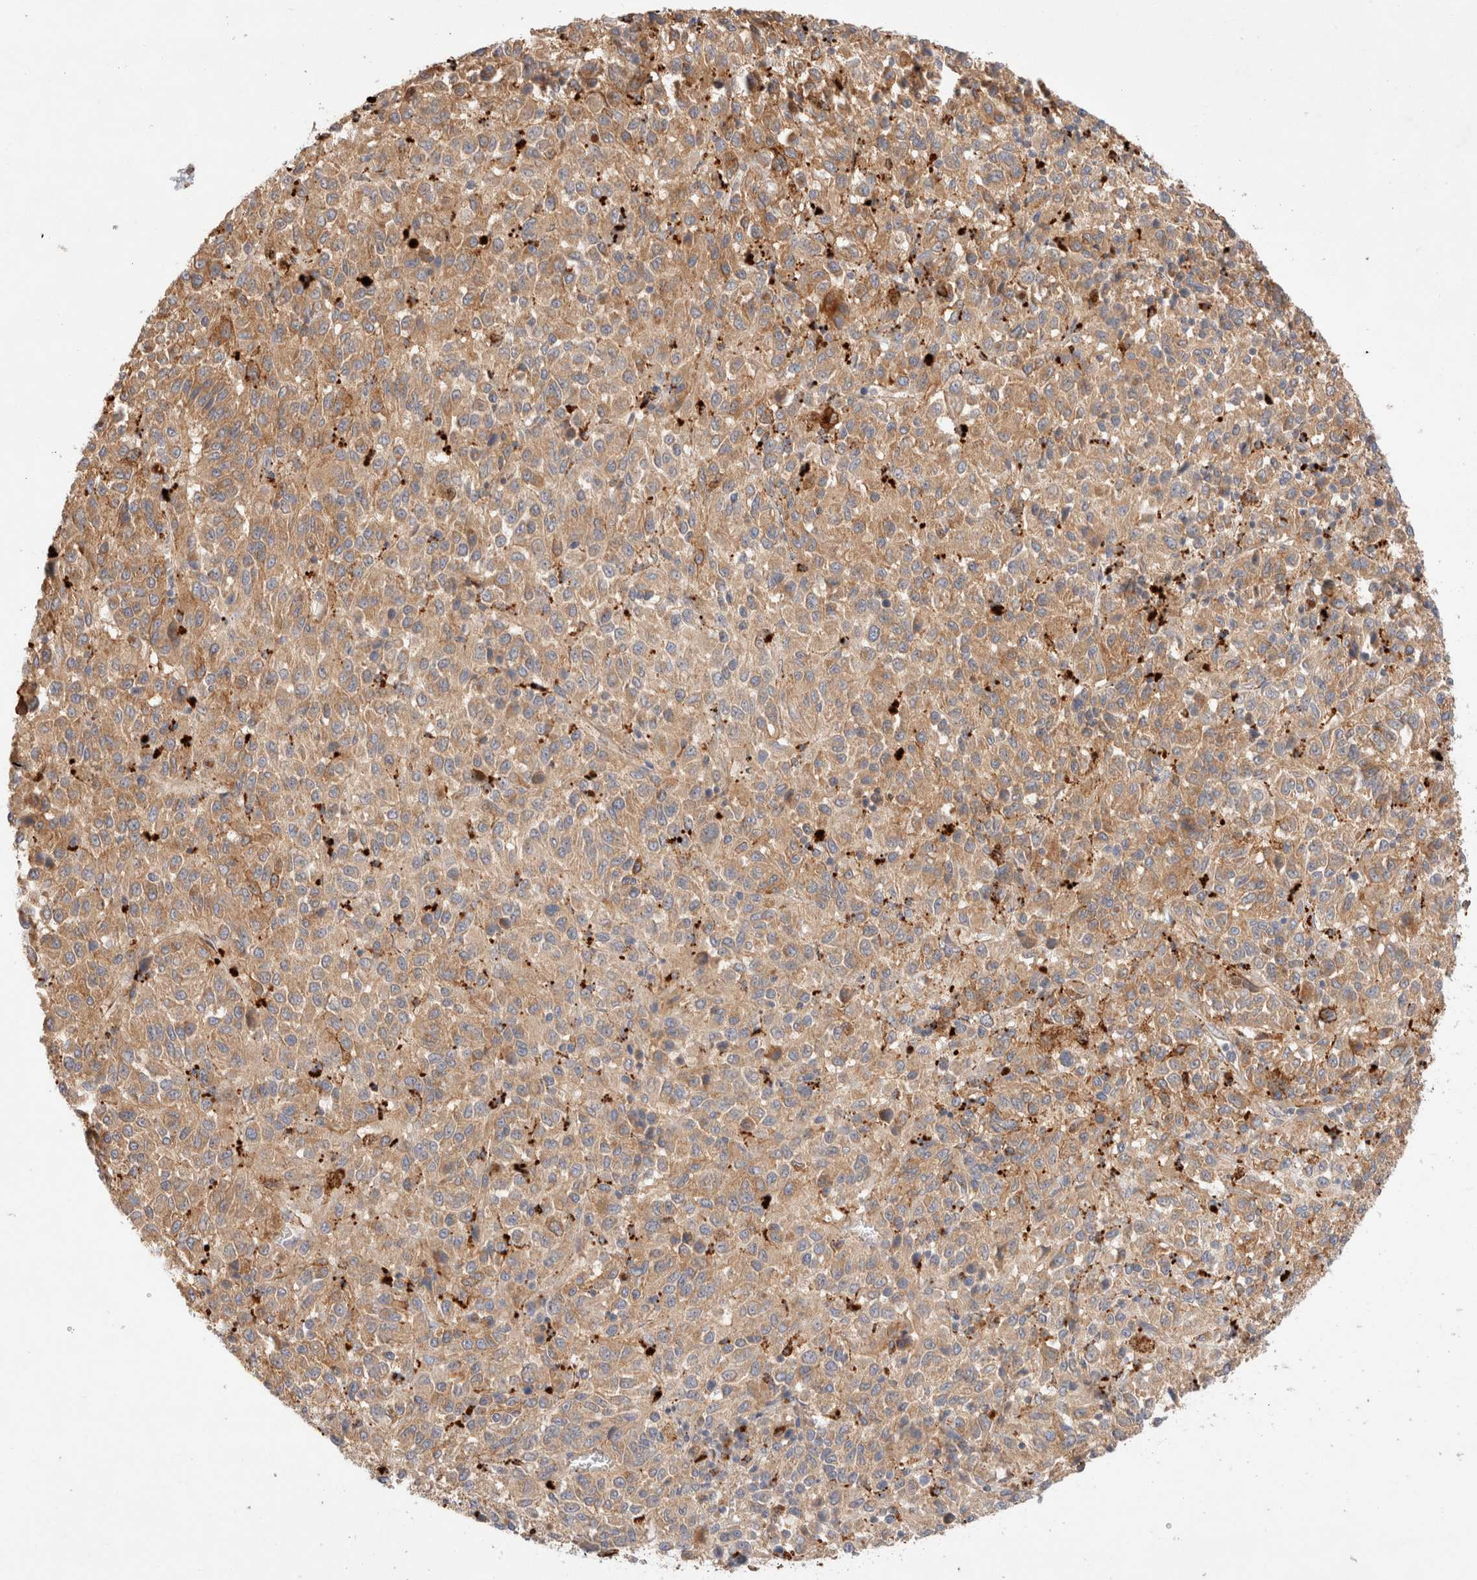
{"staining": {"intensity": "weak", "quantity": ">75%", "location": "cytoplasmic/membranous"}, "tissue": "melanoma", "cell_type": "Tumor cells", "image_type": "cancer", "snomed": [{"axis": "morphology", "description": "Malignant melanoma, Metastatic site"}, {"axis": "topography", "description": "Lung"}], "caption": "The micrograph demonstrates immunohistochemical staining of melanoma. There is weak cytoplasmic/membranous expression is present in about >75% of tumor cells.", "gene": "RABEPK", "patient": {"sex": "male", "age": 64}}